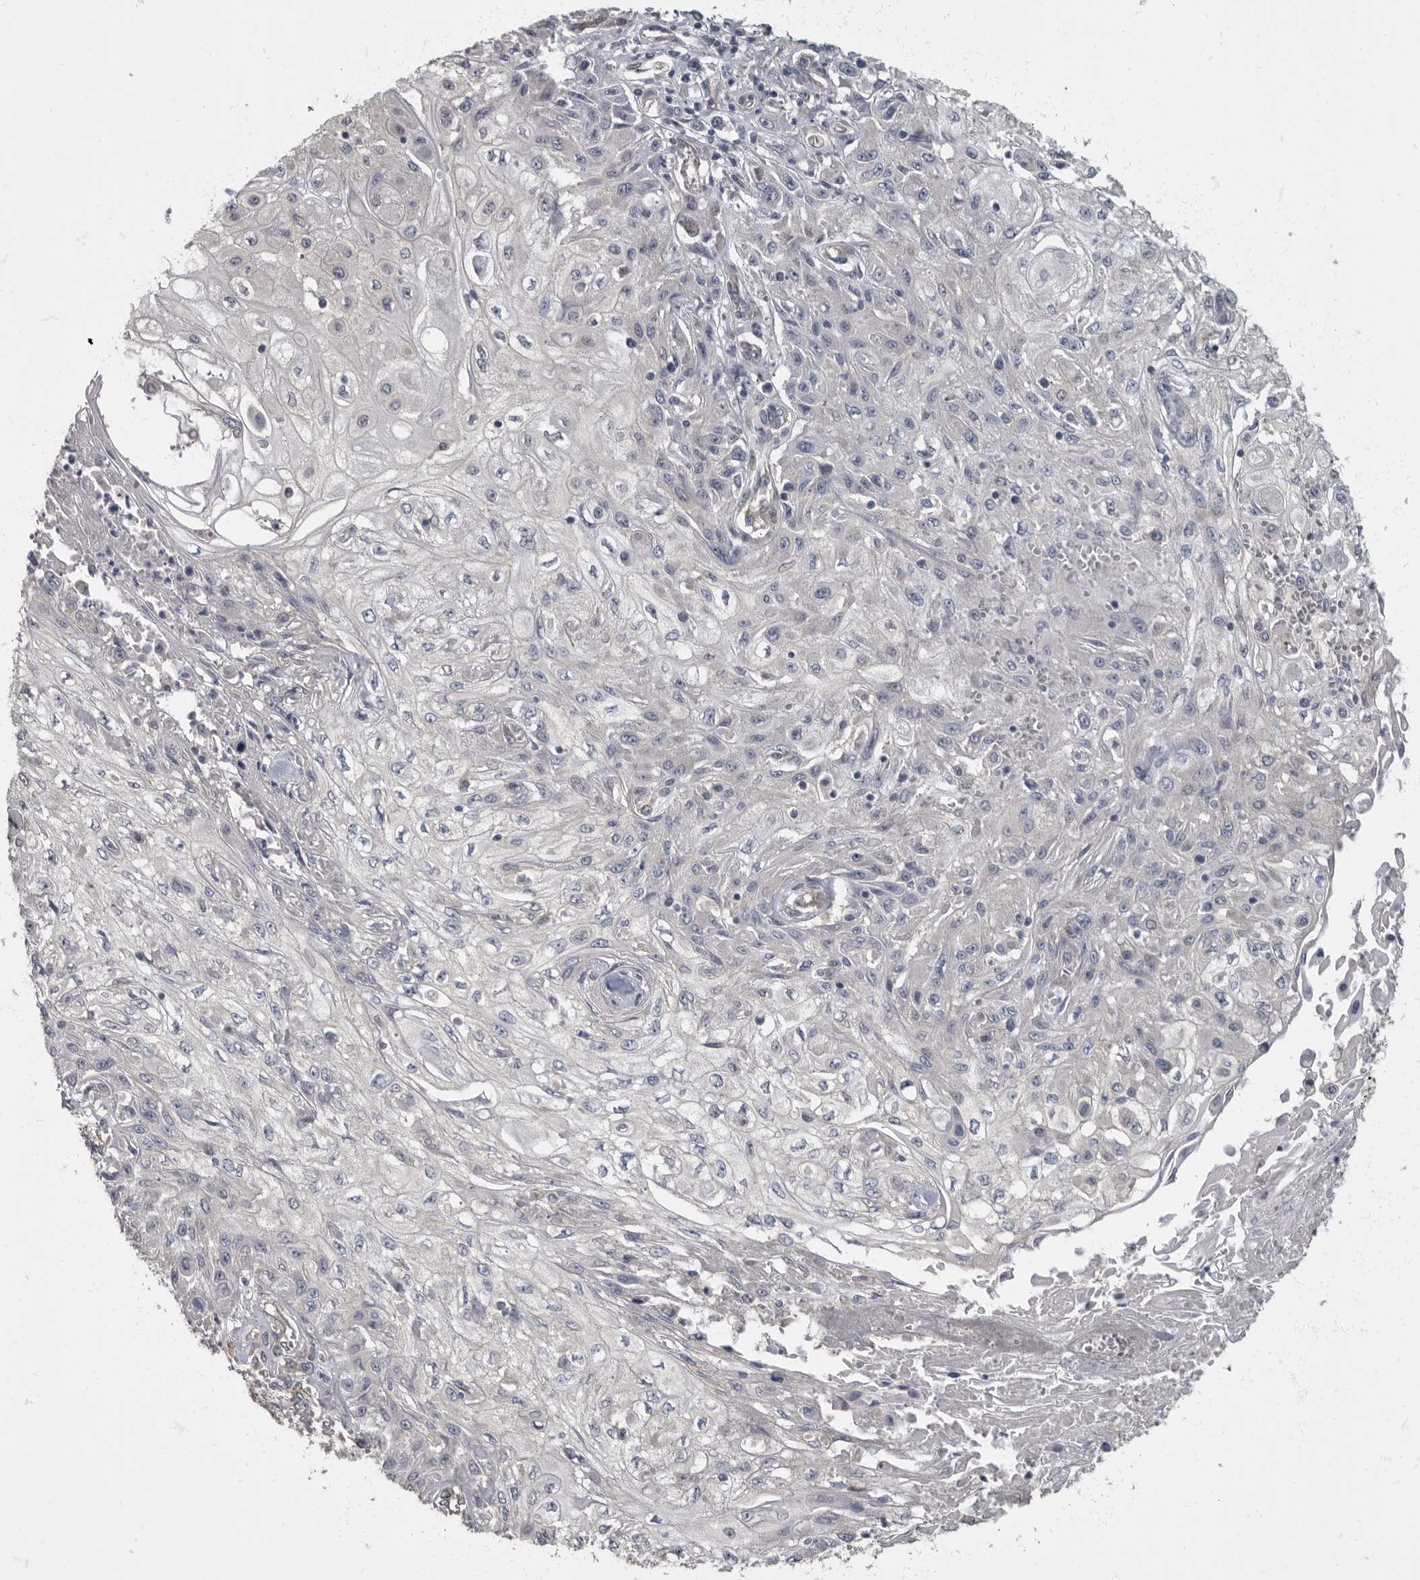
{"staining": {"intensity": "negative", "quantity": "none", "location": "none"}, "tissue": "skin cancer", "cell_type": "Tumor cells", "image_type": "cancer", "snomed": [{"axis": "morphology", "description": "Squamous cell carcinoma, NOS"}, {"axis": "morphology", "description": "Squamous cell carcinoma, metastatic, NOS"}, {"axis": "topography", "description": "Skin"}, {"axis": "topography", "description": "Lymph node"}], "caption": "Image shows no protein positivity in tumor cells of skin metastatic squamous cell carcinoma tissue. The staining is performed using DAB brown chromogen with nuclei counter-stained in using hematoxylin.", "gene": "PDK1", "patient": {"sex": "male", "age": 75}}